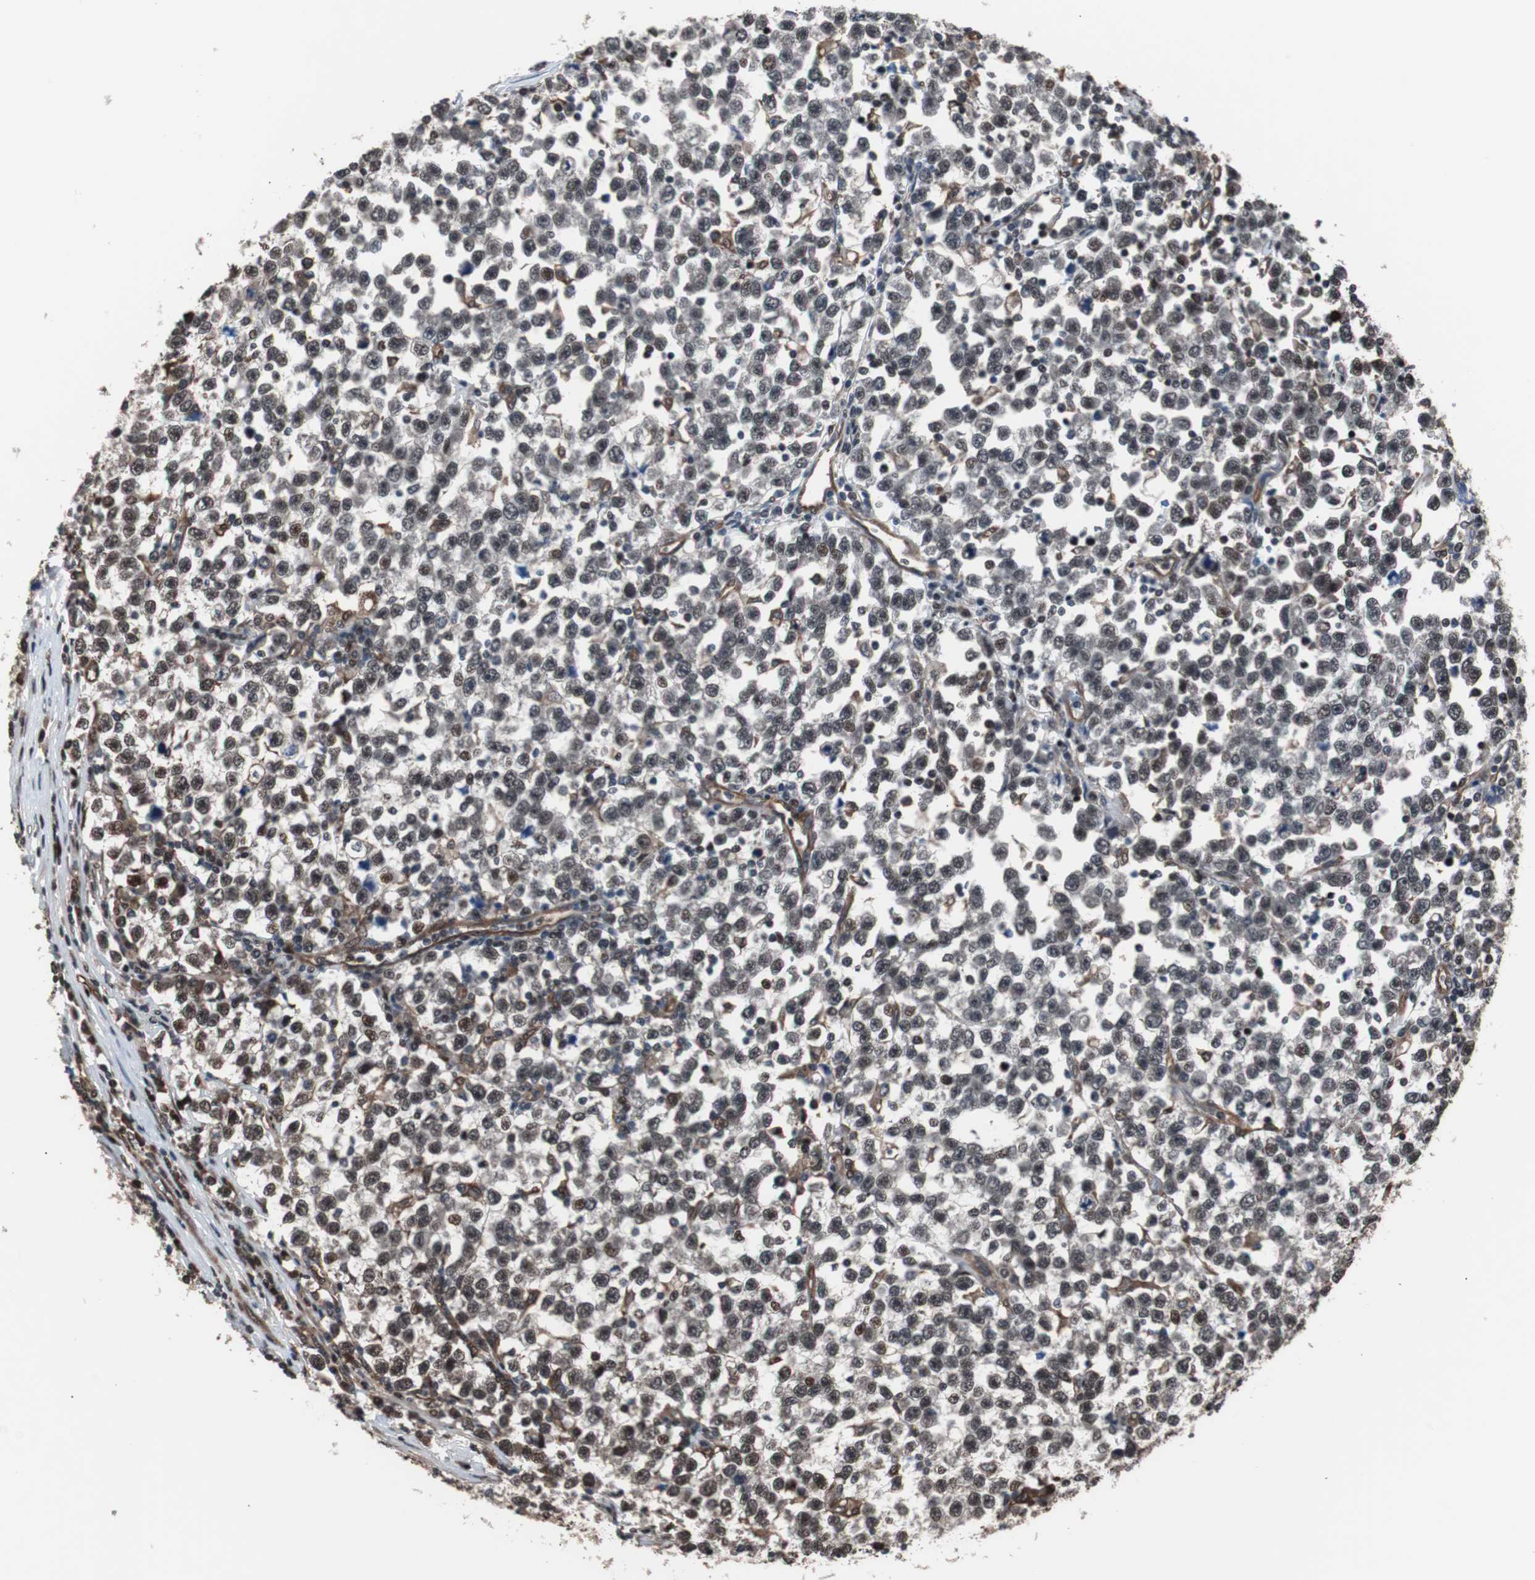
{"staining": {"intensity": "weak", "quantity": "<25%", "location": "nuclear"}, "tissue": "testis cancer", "cell_type": "Tumor cells", "image_type": "cancer", "snomed": [{"axis": "morphology", "description": "Seminoma, NOS"}, {"axis": "topography", "description": "Testis"}], "caption": "DAB immunohistochemical staining of human seminoma (testis) displays no significant positivity in tumor cells.", "gene": "POGZ", "patient": {"sex": "male", "age": 43}}